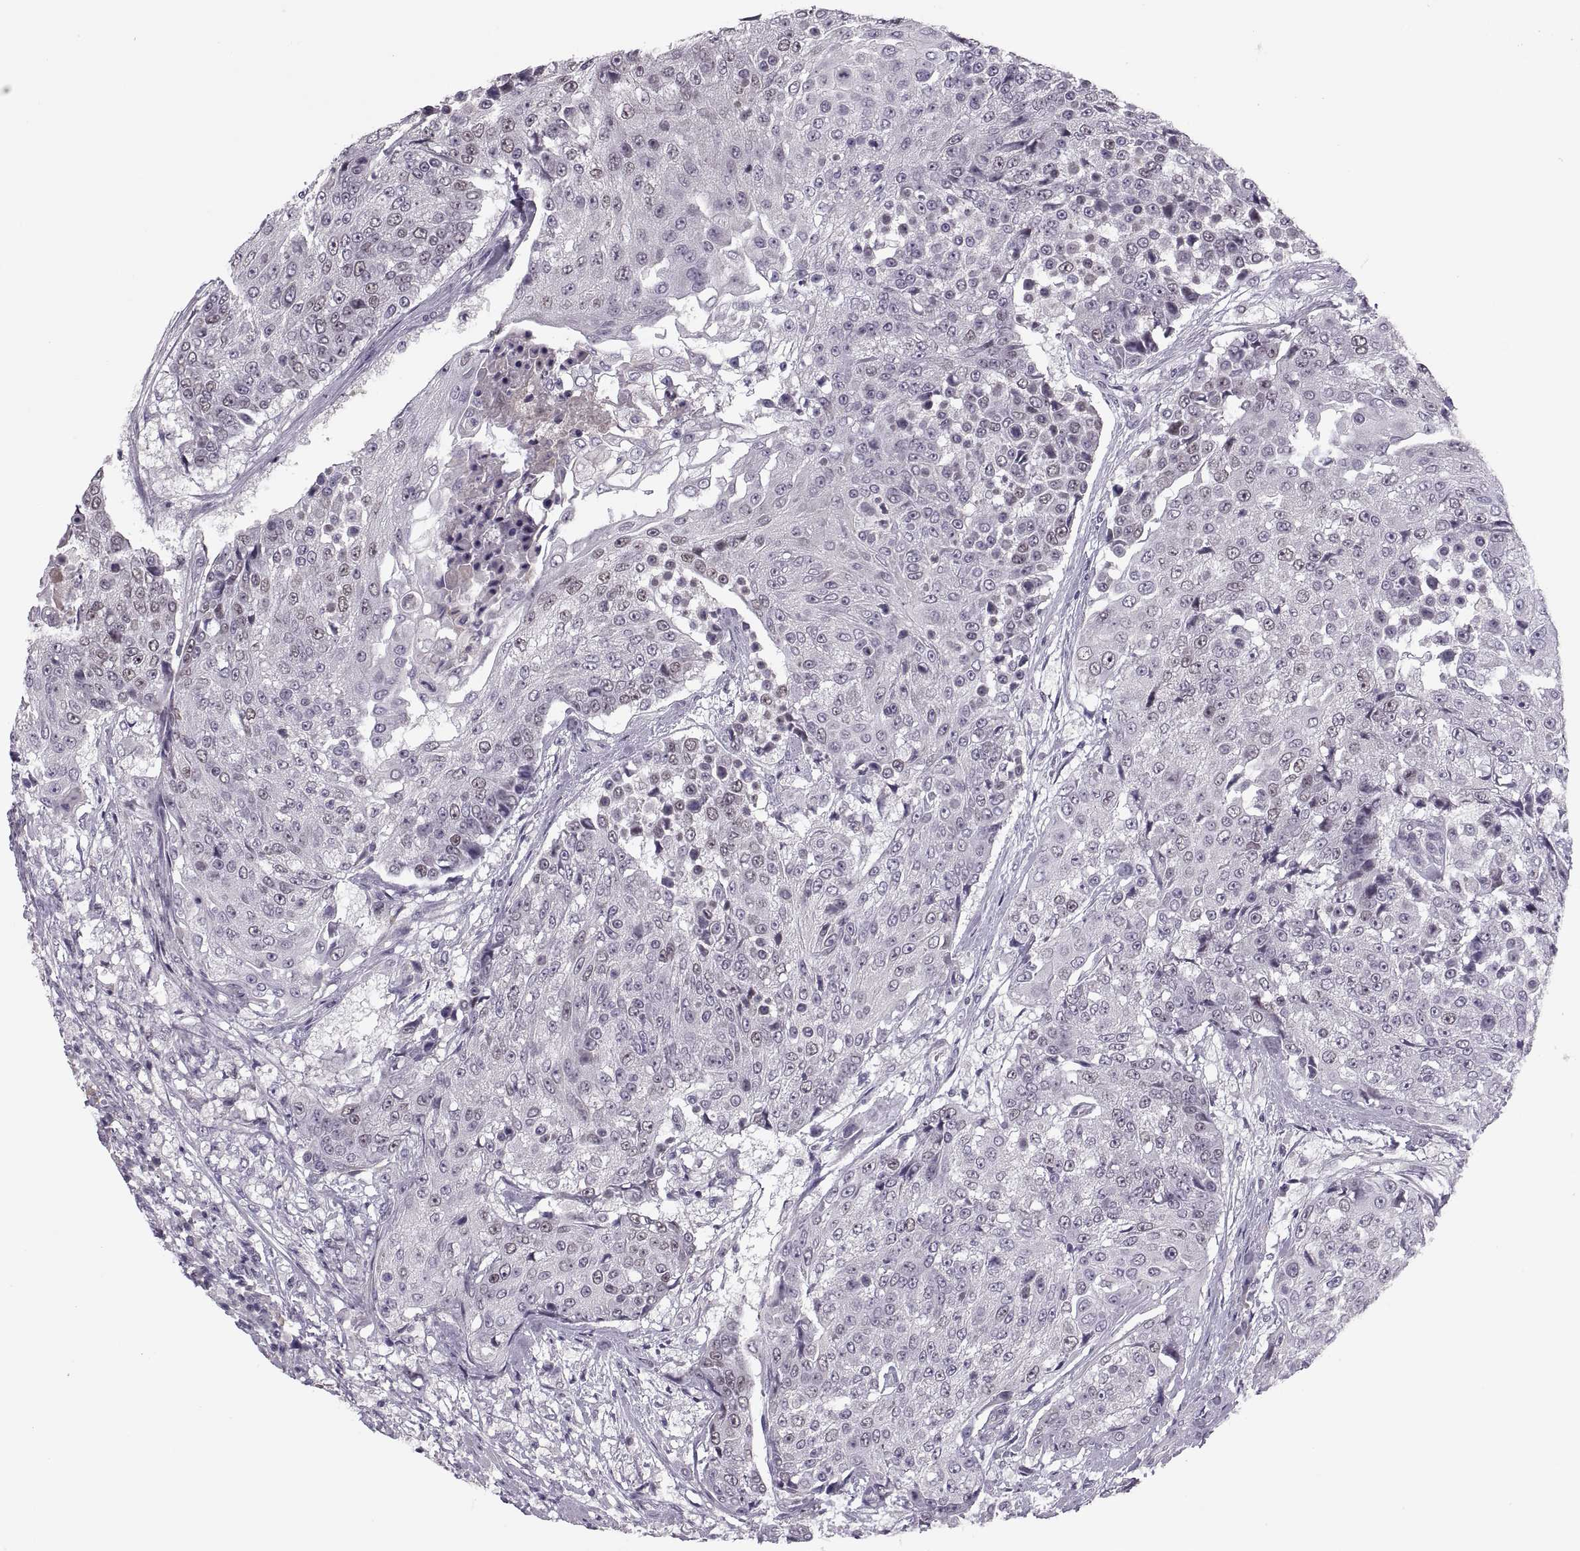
{"staining": {"intensity": "weak", "quantity": "<25%", "location": "nuclear"}, "tissue": "urothelial cancer", "cell_type": "Tumor cells", "image_type": "cancer", "snomed": [{"axis": "morphology", "description": "Urothelial carcinoma, High grade"}, {"axis": "topography", "description": "Urinary bladder"}], "caption": "An immunohistochemistry micrograph of urothelial cancer is shown. There is no staining in tumor cells of urothelial cancer.", "gene": "CACNA1F", "patient": {"sex": "female", "age": 63}}